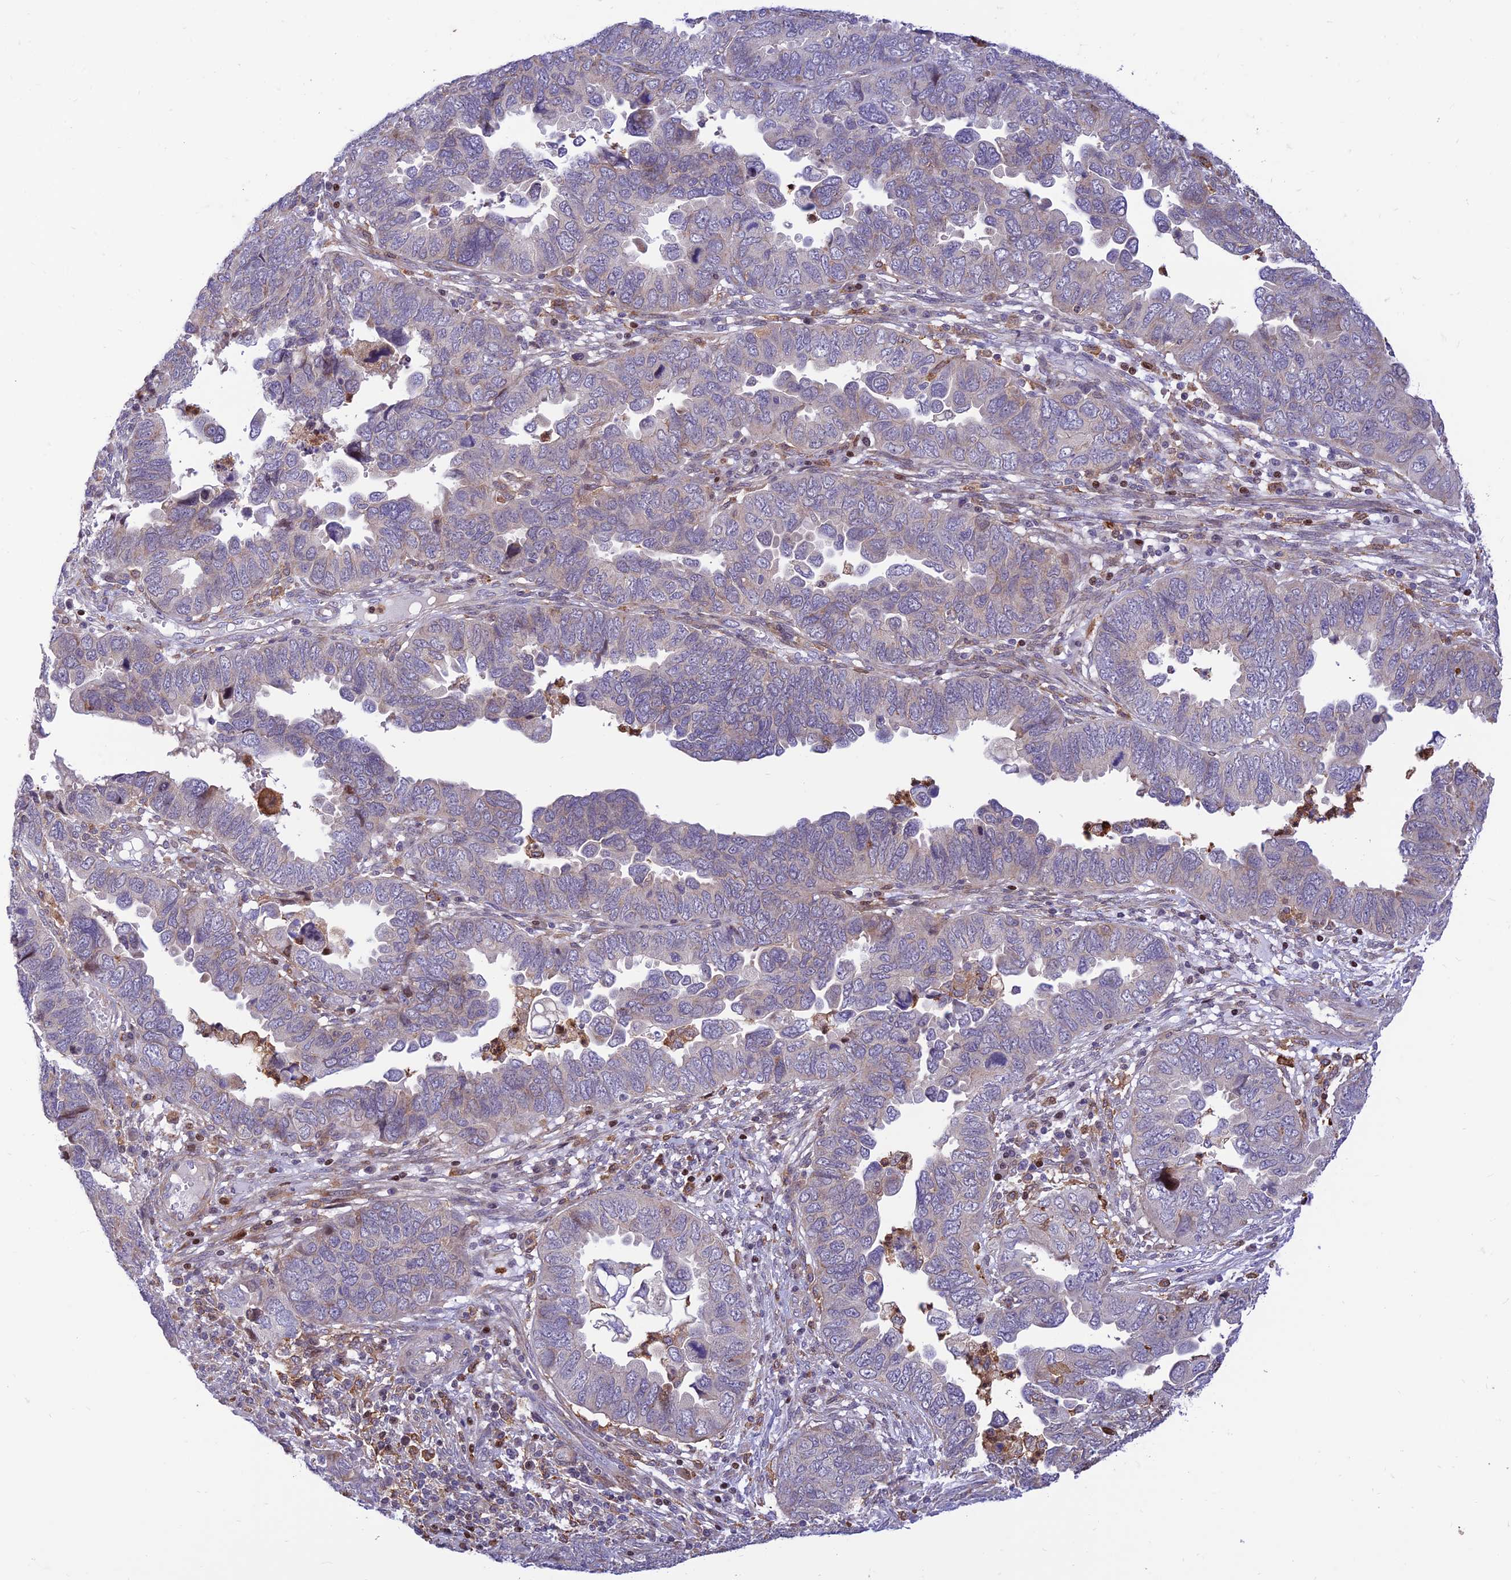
{"staining": {"intensity": "negative", "quantity": "none", "location": "none"}, "tissue": "endometrial cancer", "cell_type": "Tumor cells", "image_type": "cancer", "snomed": [{"axis": "morphology", "description": "Adenocarcinoma, NOS"}, {"axis": "topography", "description": "Endometrium"}], "caption": "This is a micrograph of immunohistochemistry (IHC) staining of adenocarcinoma (endometrial), which shows no positivity in tumor cells. The staining was performed using DAB (3,3'-diaminobenzidine) to visualize the protein expression in brown, while the nuclei were stained in blue with hematoxylin (Magnification: 20x).", "gene": "FAM186B", "patient": {"sex": "female", "age": 79}}